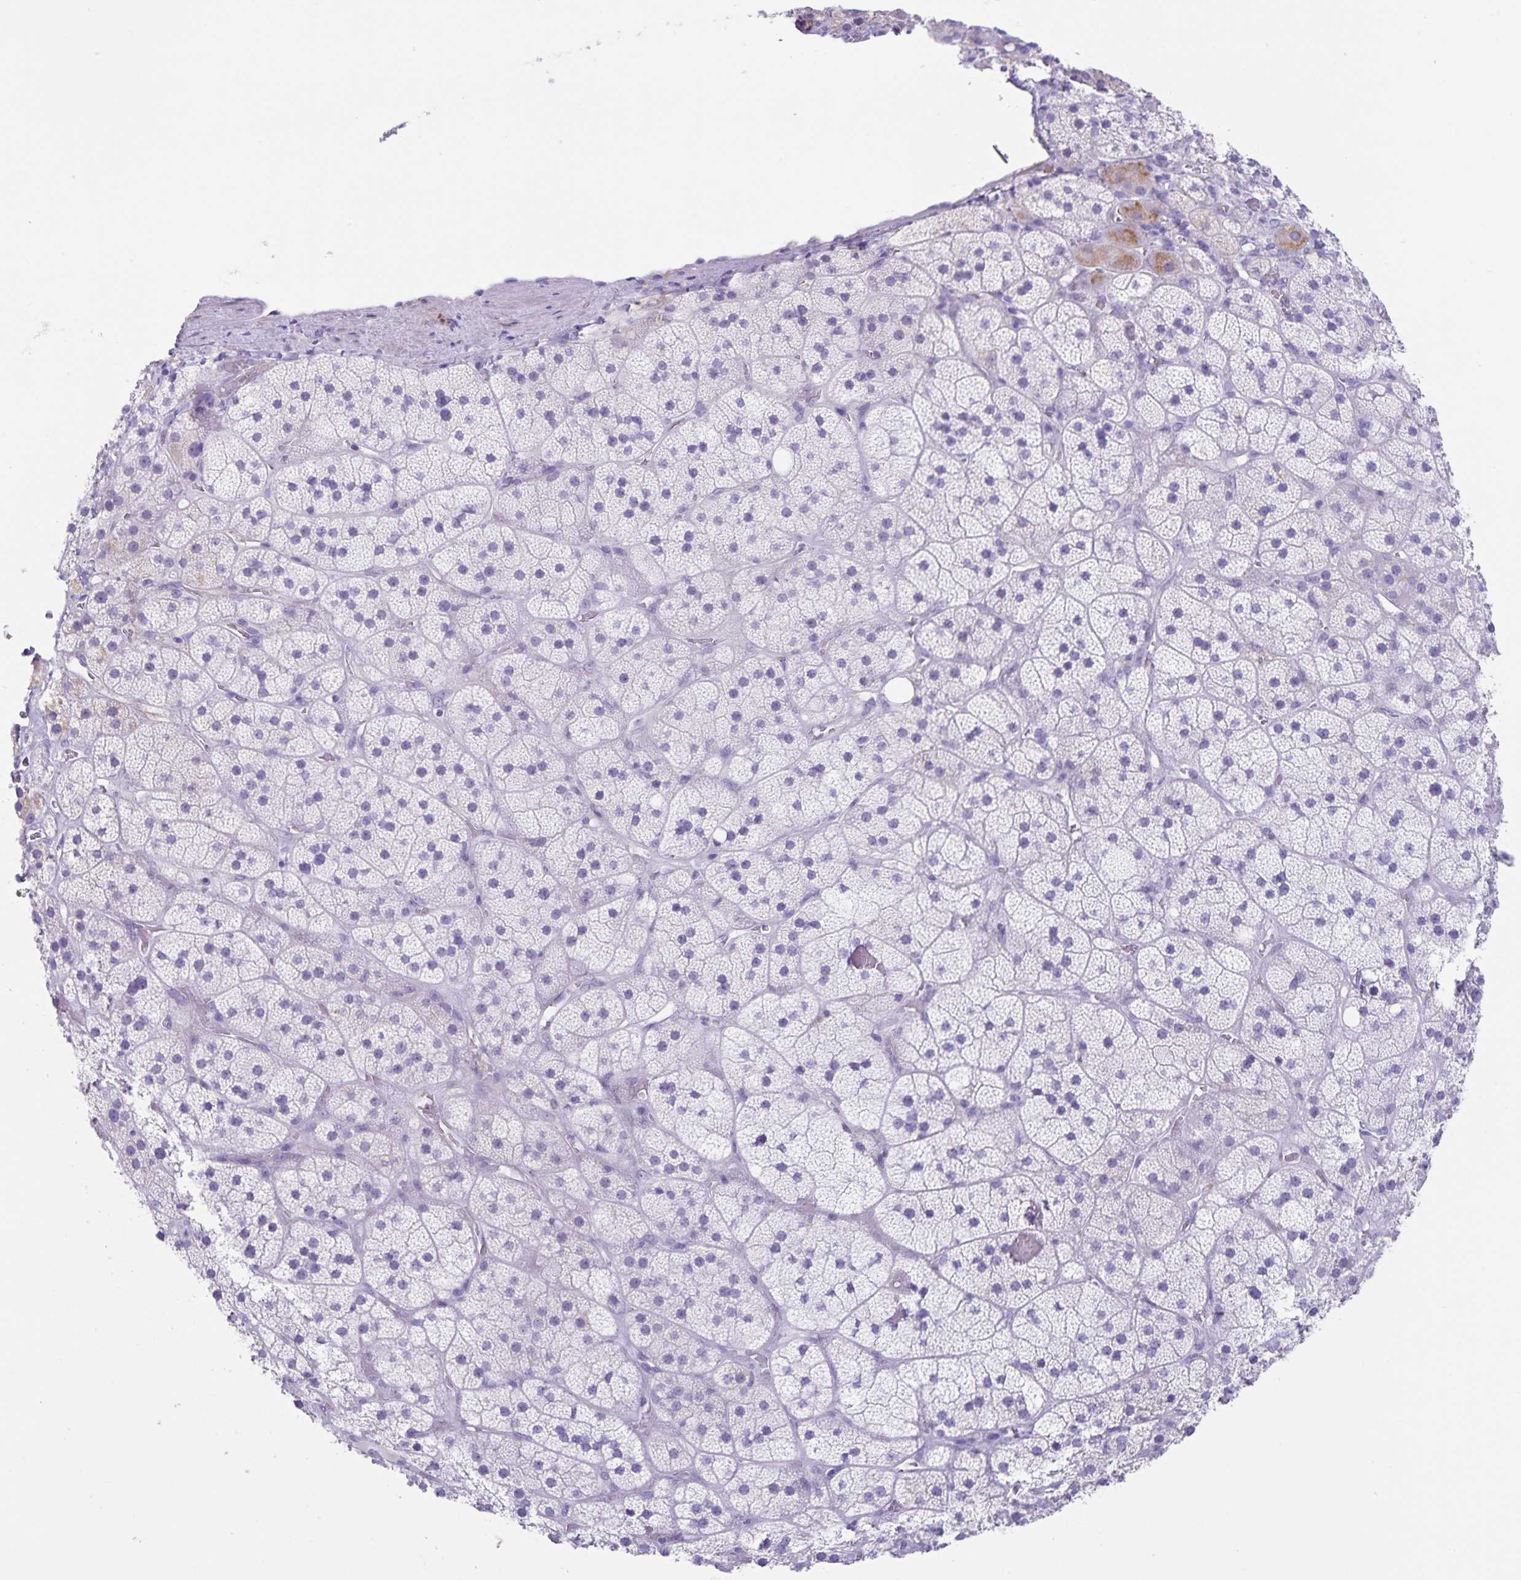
{"staining": {"intensity": "moderate", "quantity": "<25%", "location": "cytoplasmic/membranous"}, "tissue": "adrenal gland", "cell_type": "Glandular cells", "image_type": "normal", "snomed": [{"axis": "morphology", "description": "Normal tissue, NOS"}, {"axis": "topography", "description": "Adrenal gland"}], "caption": "Immunohistochemistry staining of normal adrenal gland, which demonstrates low levels of moderate cytoplasmic/membranous expression in about <25% of glandular cells indicating moderate cytoplasmic/membranous protein positivity. The staining was performed using DAB (brown) for protein detection and nuclei were counterstained in hematoxylin (blue).", "gene": "C11orf42", "patient": {"sex": "male", "age": 57}}